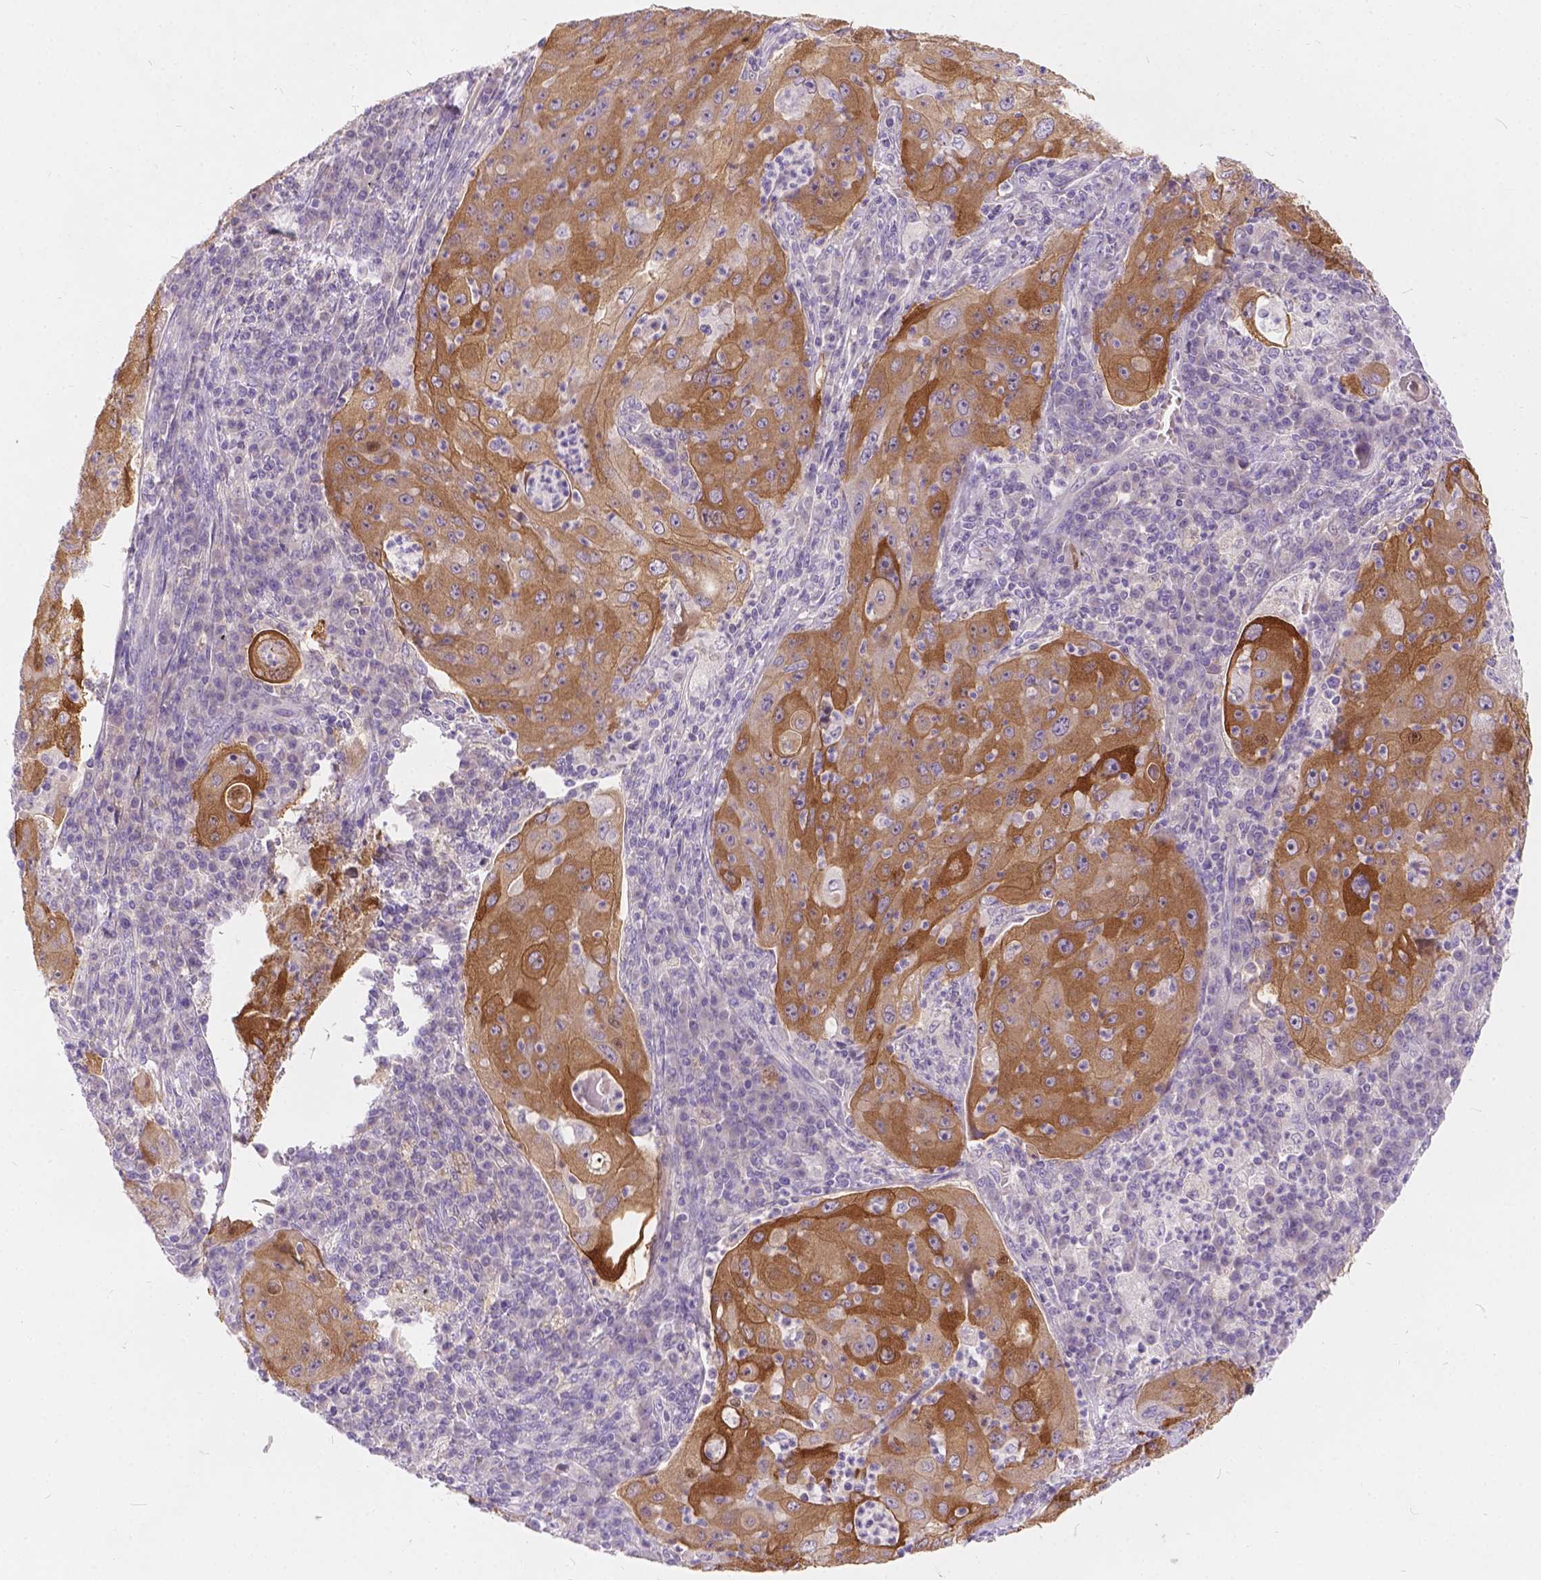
{"staining": {"intensity": "moderate", "quantity": ">75%", "location": "cytoplasmic/membranous"}, "tissue": "lung cancer", "cell_type": "Tumor cells", "image_type": "cancer", "snomed": [{"axis": "morphology", "description": "Squamous cell carcinoma, NOS"}, {"axis": "topography", "description": "Lung"}], "caption": "Immunohistochemical staining of lung squamous cell carcinoma shows medium levels of moderate cytoplasmic/membranous staining in about >75% of tumor cells. The staining was performed using DAB (3,3'-diaminobenzidine) to visualize the protein expression in brown, while the nuclei were stained in blue with hematoxylin (Magnification: 20x).", "gene": "PEX11G", "patient": {"sex": "female", "age": 59}}